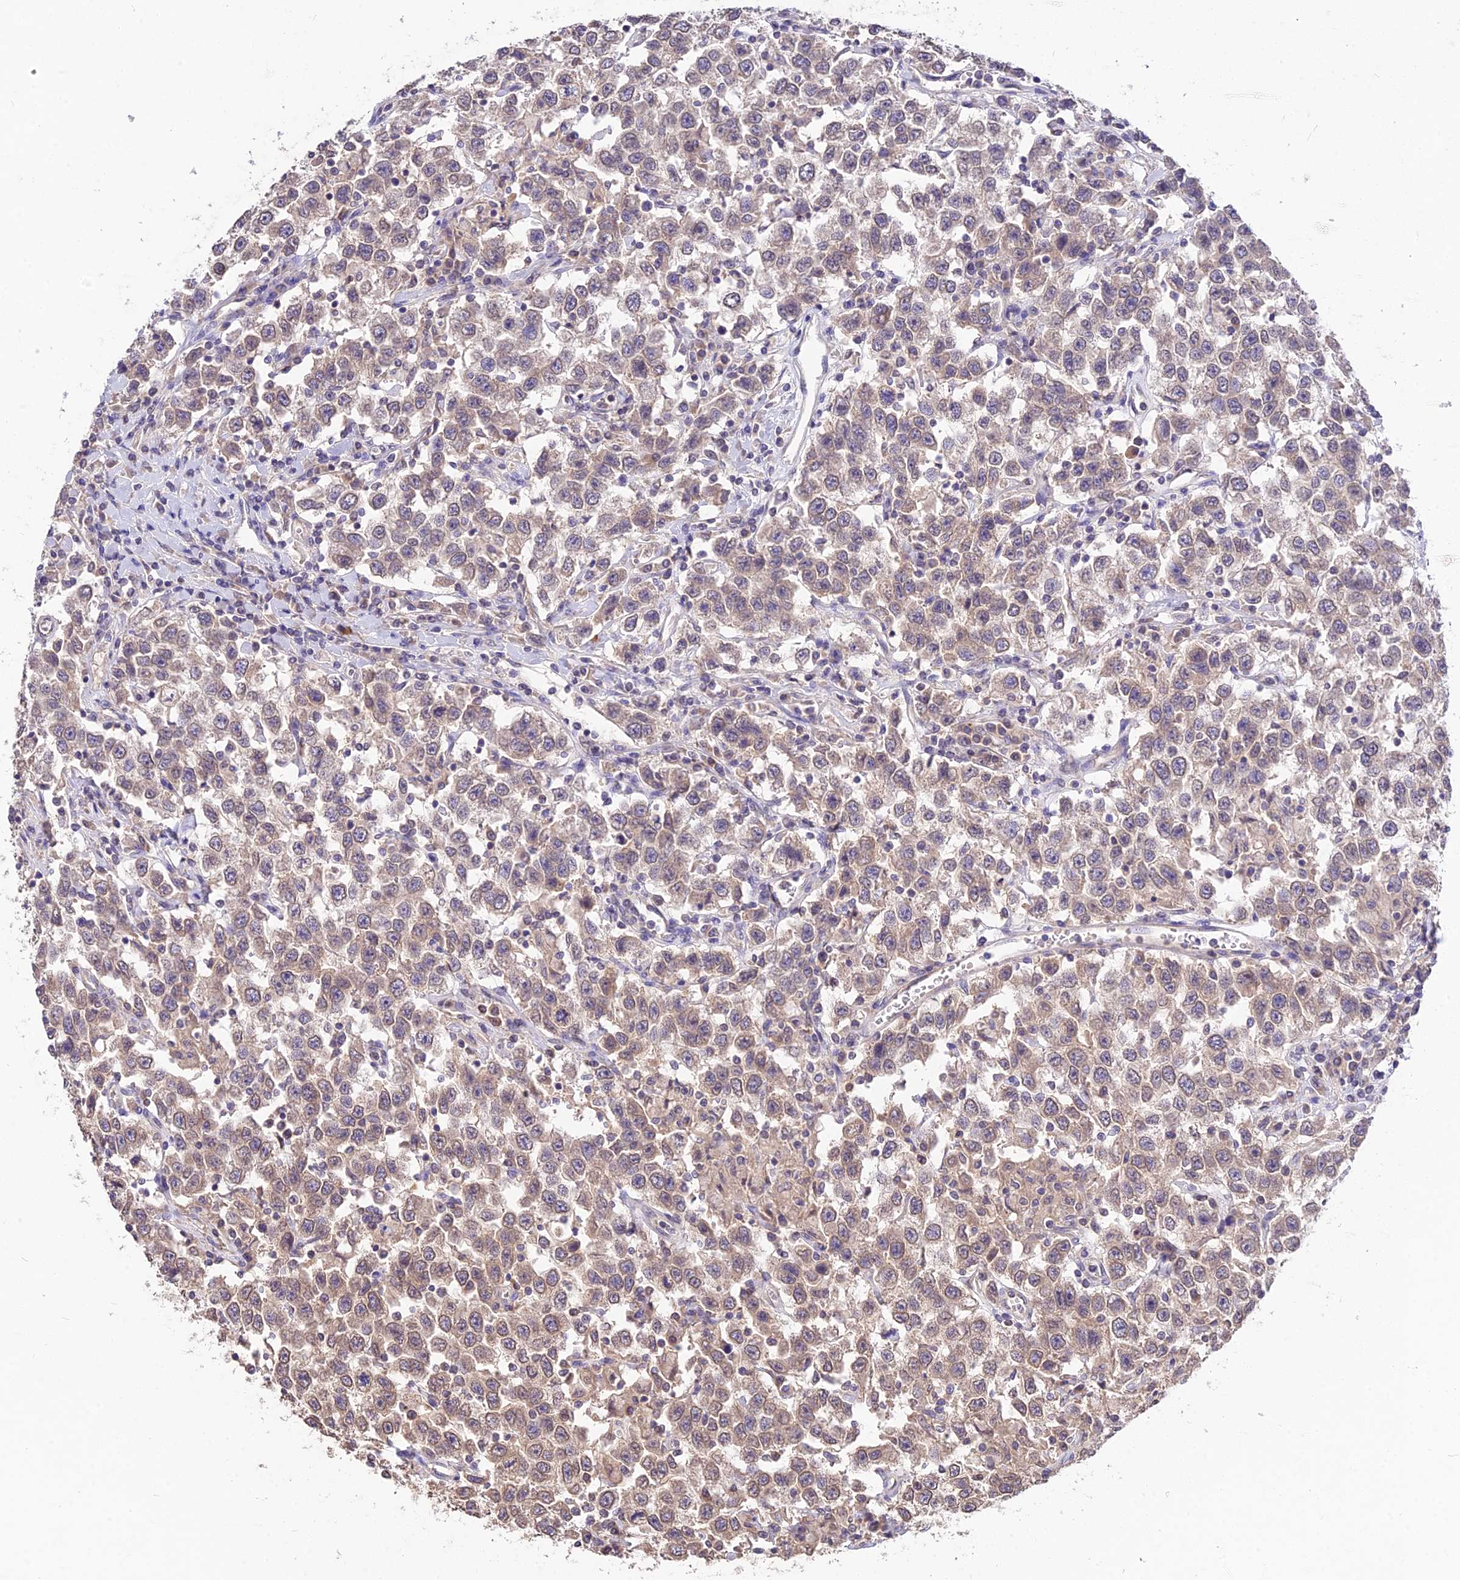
{"staining": {"intensity": "moderate", "quantity": "25%-75%", "location": "cytoplasmic/membranous,nuclear"}, "tissue": "testis cancer", "cell_type": "Tumor cells", "image_type": "cancer", "snomed": [{"axis": "morphology", "description": "Seminoma, NOS"}, {"axis": "topography", "description": "Testis"}], "caption": "Immunohistochemistry of testis seminoma shows medium levels of moderate cytoplasmic/membranous and nuclear expression in approximately 25%-75% of tumor cells. (DAB IHC, brown staining for protein, blue staining for nuclei).", "gene": "PGK1", "patient": {"sex": "male", "age": 41}}